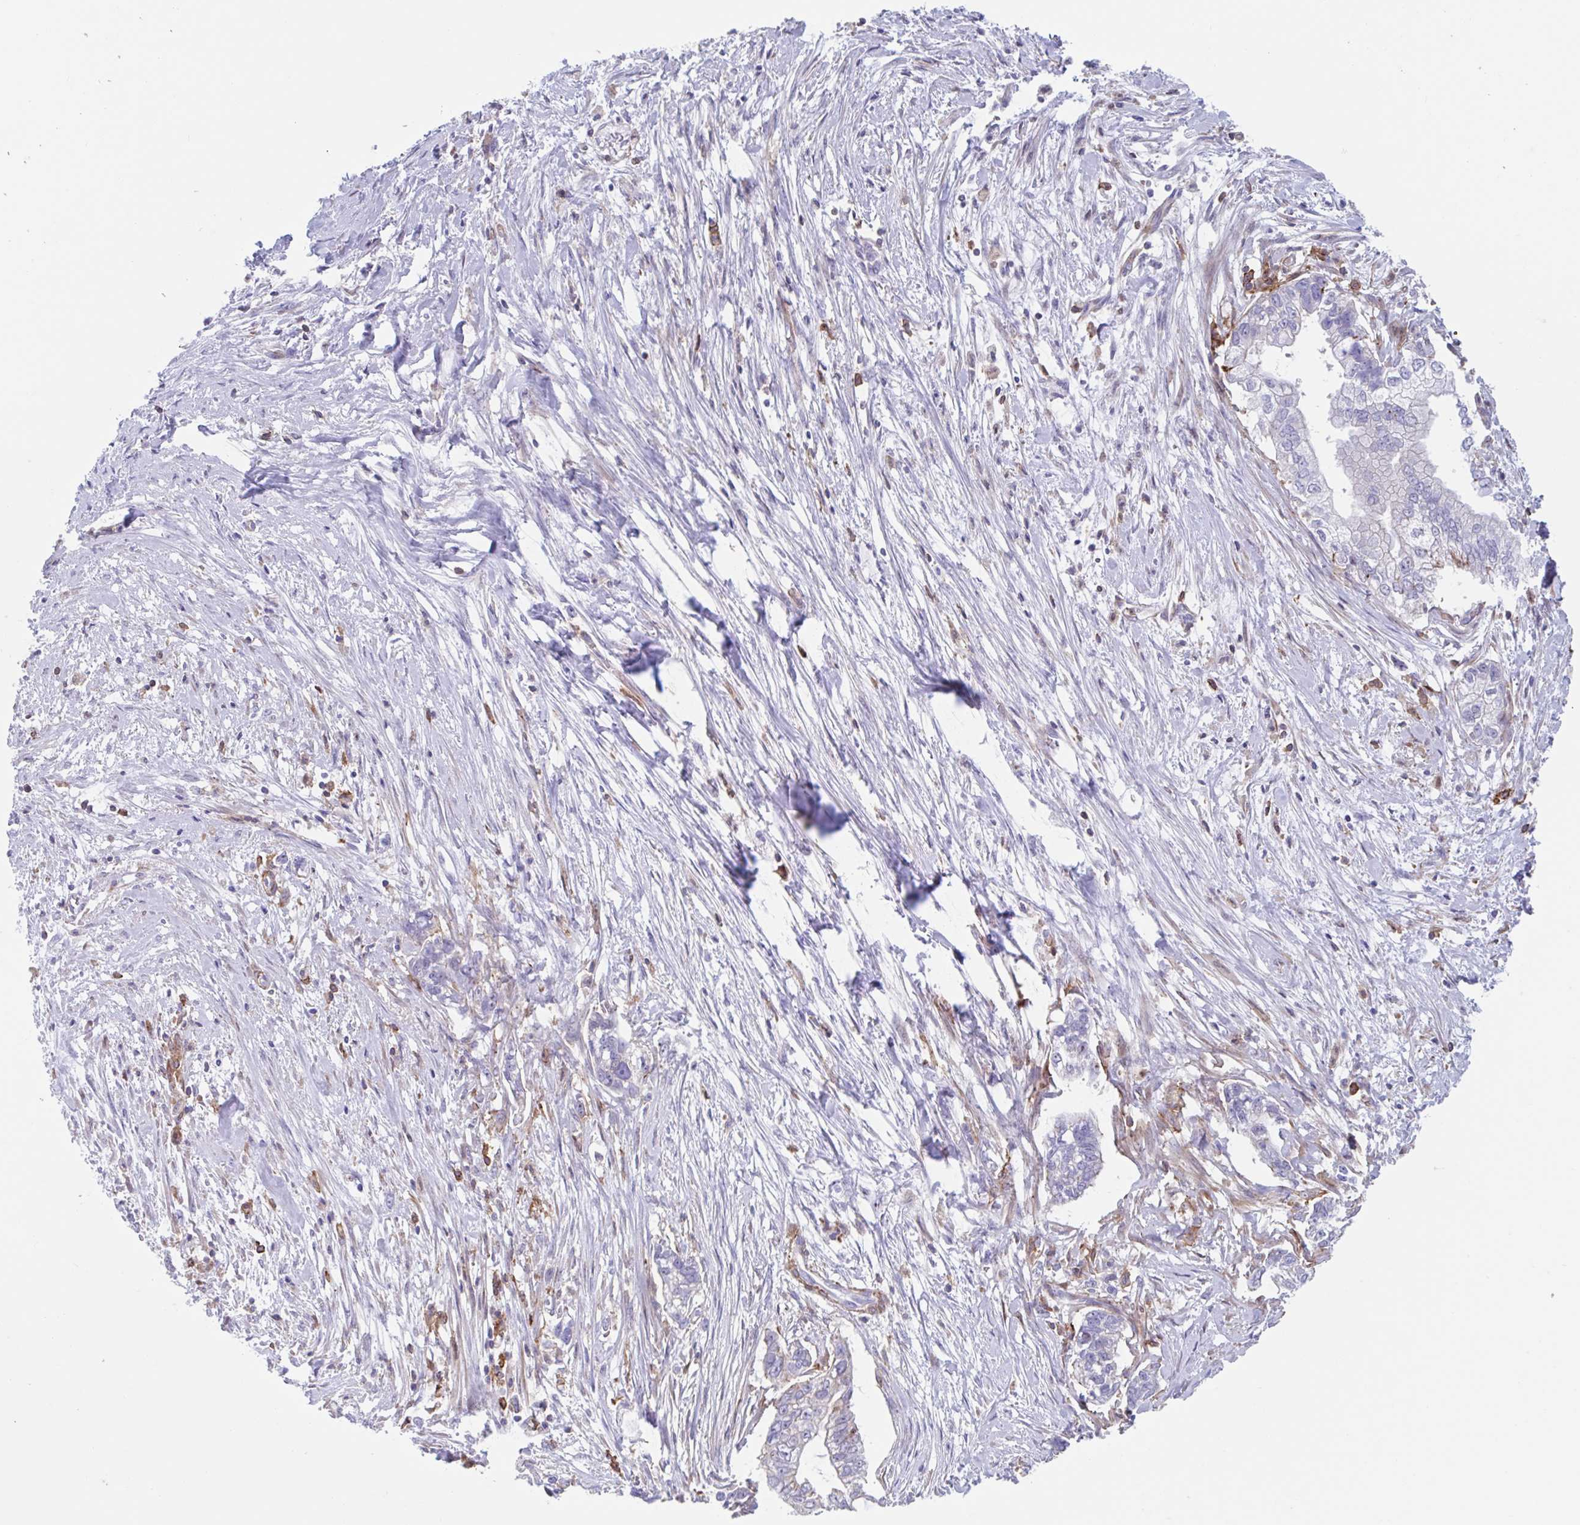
{"staining": {"intensity": "weak", "quantity": "<25%", "location": "cytoplasmic/membranous"}, "tissue": "pancreatic cancer", "cell_type": "Tumor cells", "image_type": "cancer", "snomed": [{"axis": "morphology", "description": "Adenocarcinoma, NOS"}, {"axis": "topography", "description": "Pancreas"}], "caption": "An image of pancreatic adenocarcinoma stained for a protein shows no brown staining in tumor cells.", "gene": "EFHD1", "patient": {"sex": "male", "age": 70}}